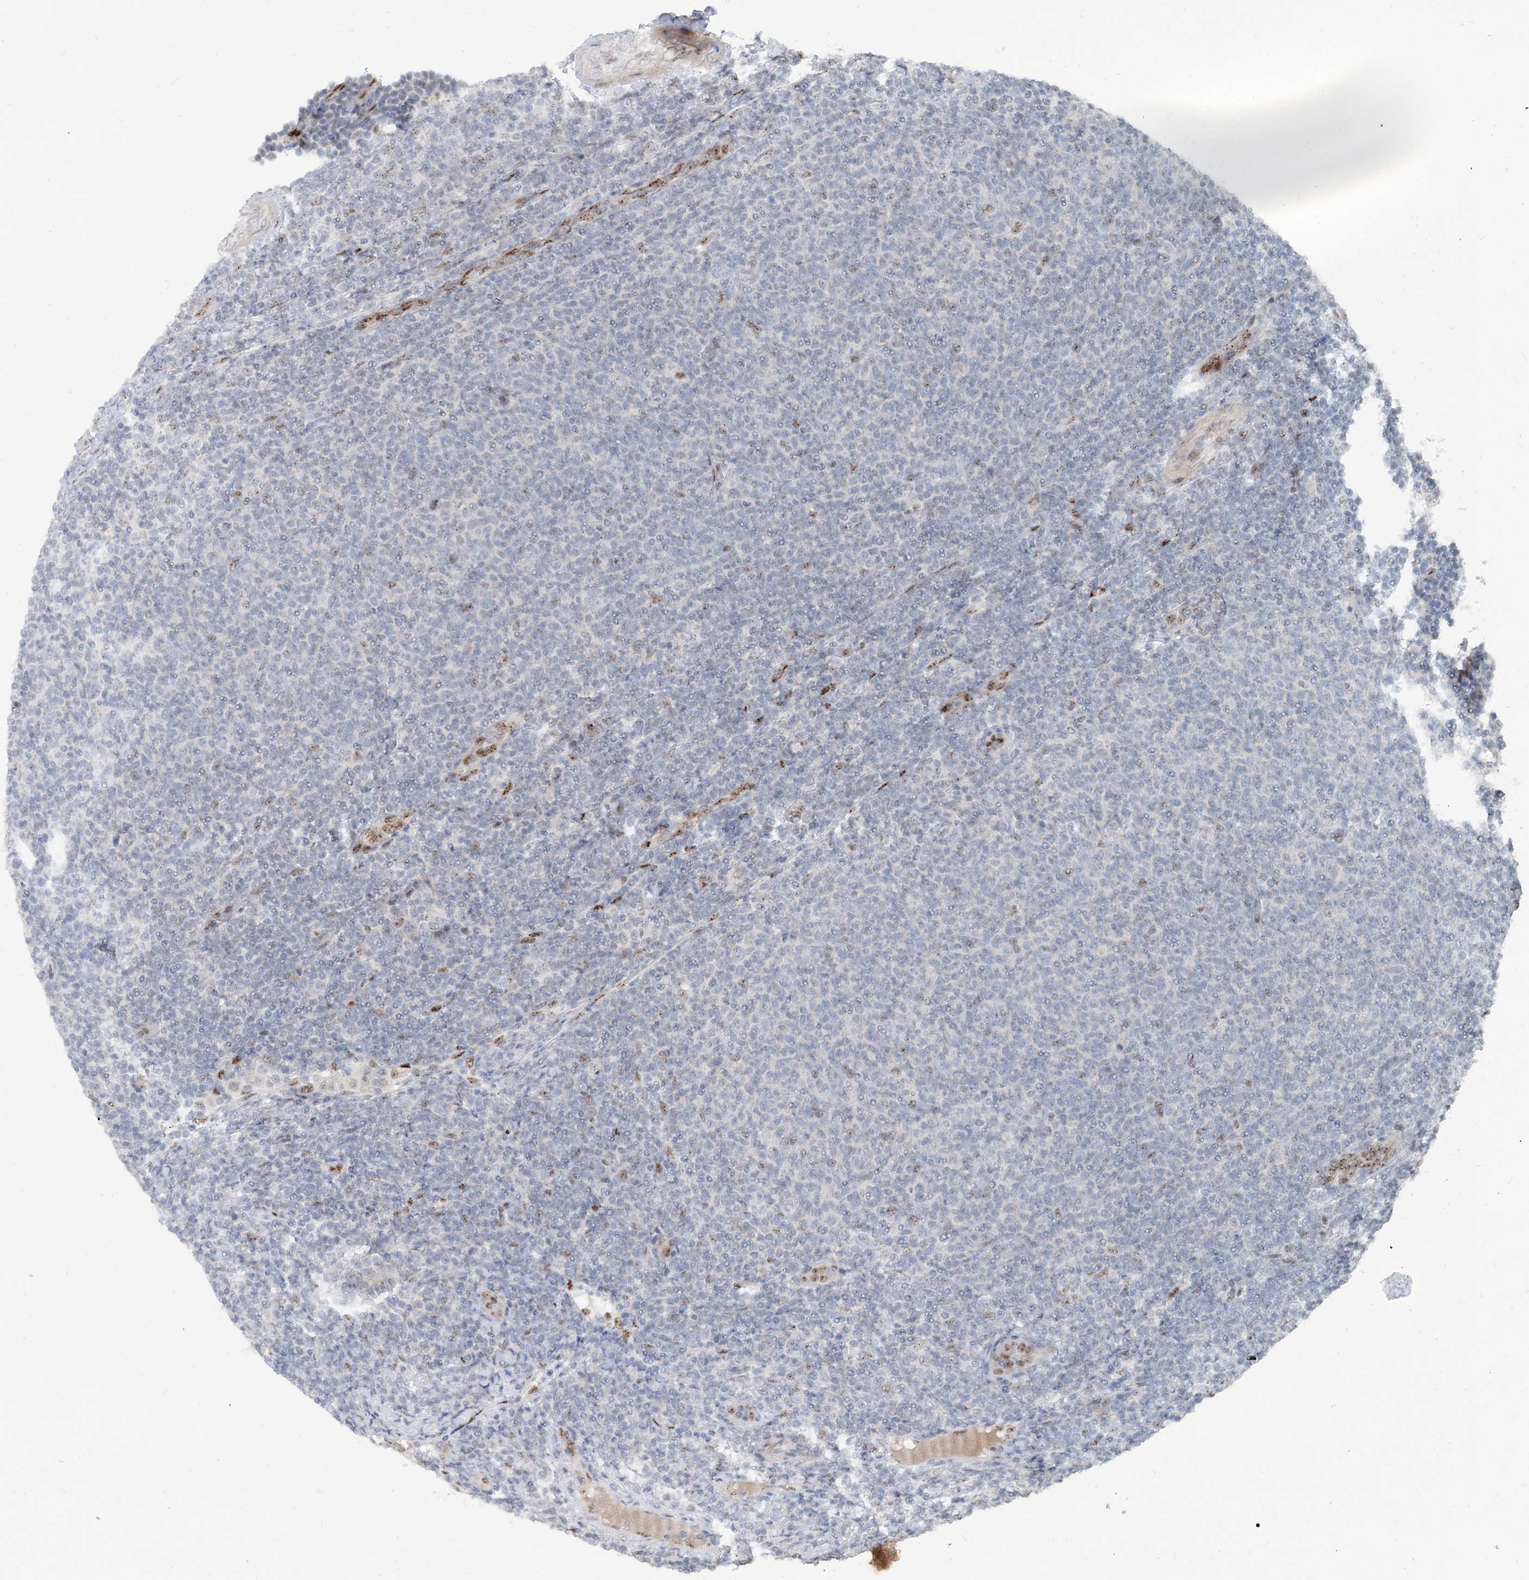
{"staining": {"intensity": "negative", "quantity": "none", "location": "none"}, "tissue": "lymphoma", "cell_type": "Tumor cells", "image_type": "cancer", "snomed": [{"axis": "morphology", "description": "Malignant lymphoma, non-Hodgkin's type, Low grade"}, {"axis": "topography", "description": "Lymph node"}], "caption": "Immunohistochemistry of human low-grade malignant lymphoma, non-Hodgkin's type reveals no positivity in tumor cells.", "gene": "GIN1", "patient": {"sex": "male", "age": 66}}